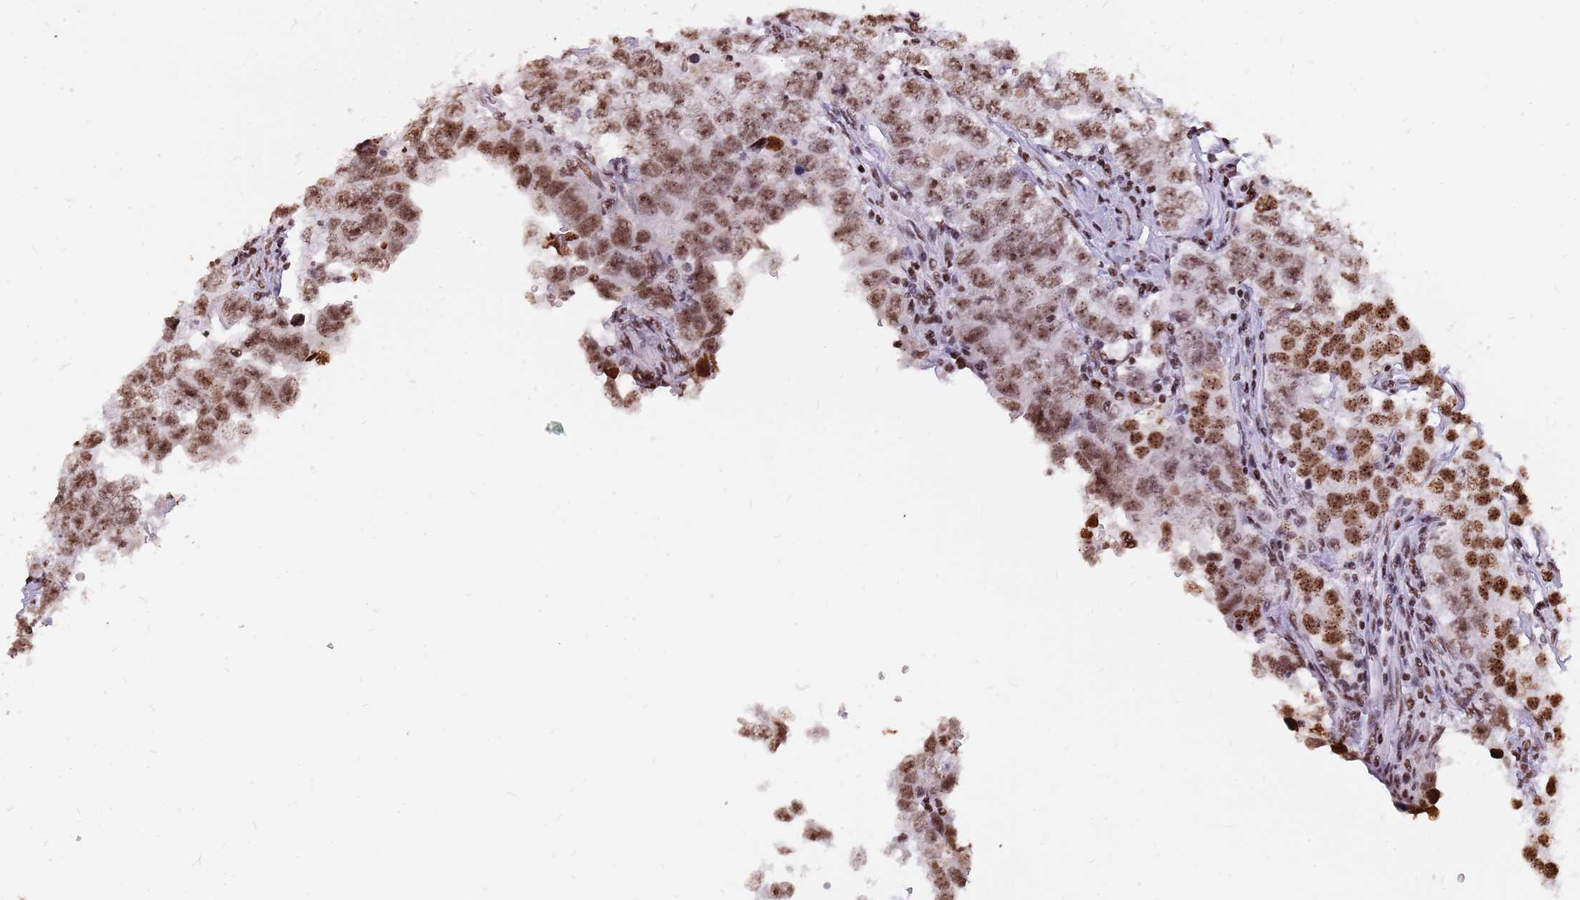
{"staining": {"intensity": "moderate", "quantity": ">75%", "location": "nuclear"}, "tissue": "testis cancer", "cell_type": "Tumor cells", "image_type": "cancer", "snomed": [{"axis": "morphology", "description": "Seminoma, NOS"}, {"axis": "morphology", "description": "Carcinoma, Embryonal, NOS"}, {"axis": "topography", "description": "Testis"}], "caption": "Immunohistochemical staining of human testis cancer (seminoma) reveals moderate nuclear protein expression in approximately >75% of tumor cells.", "gene": "WASHC4", "patient": {"sex": "male", "age": 43}}